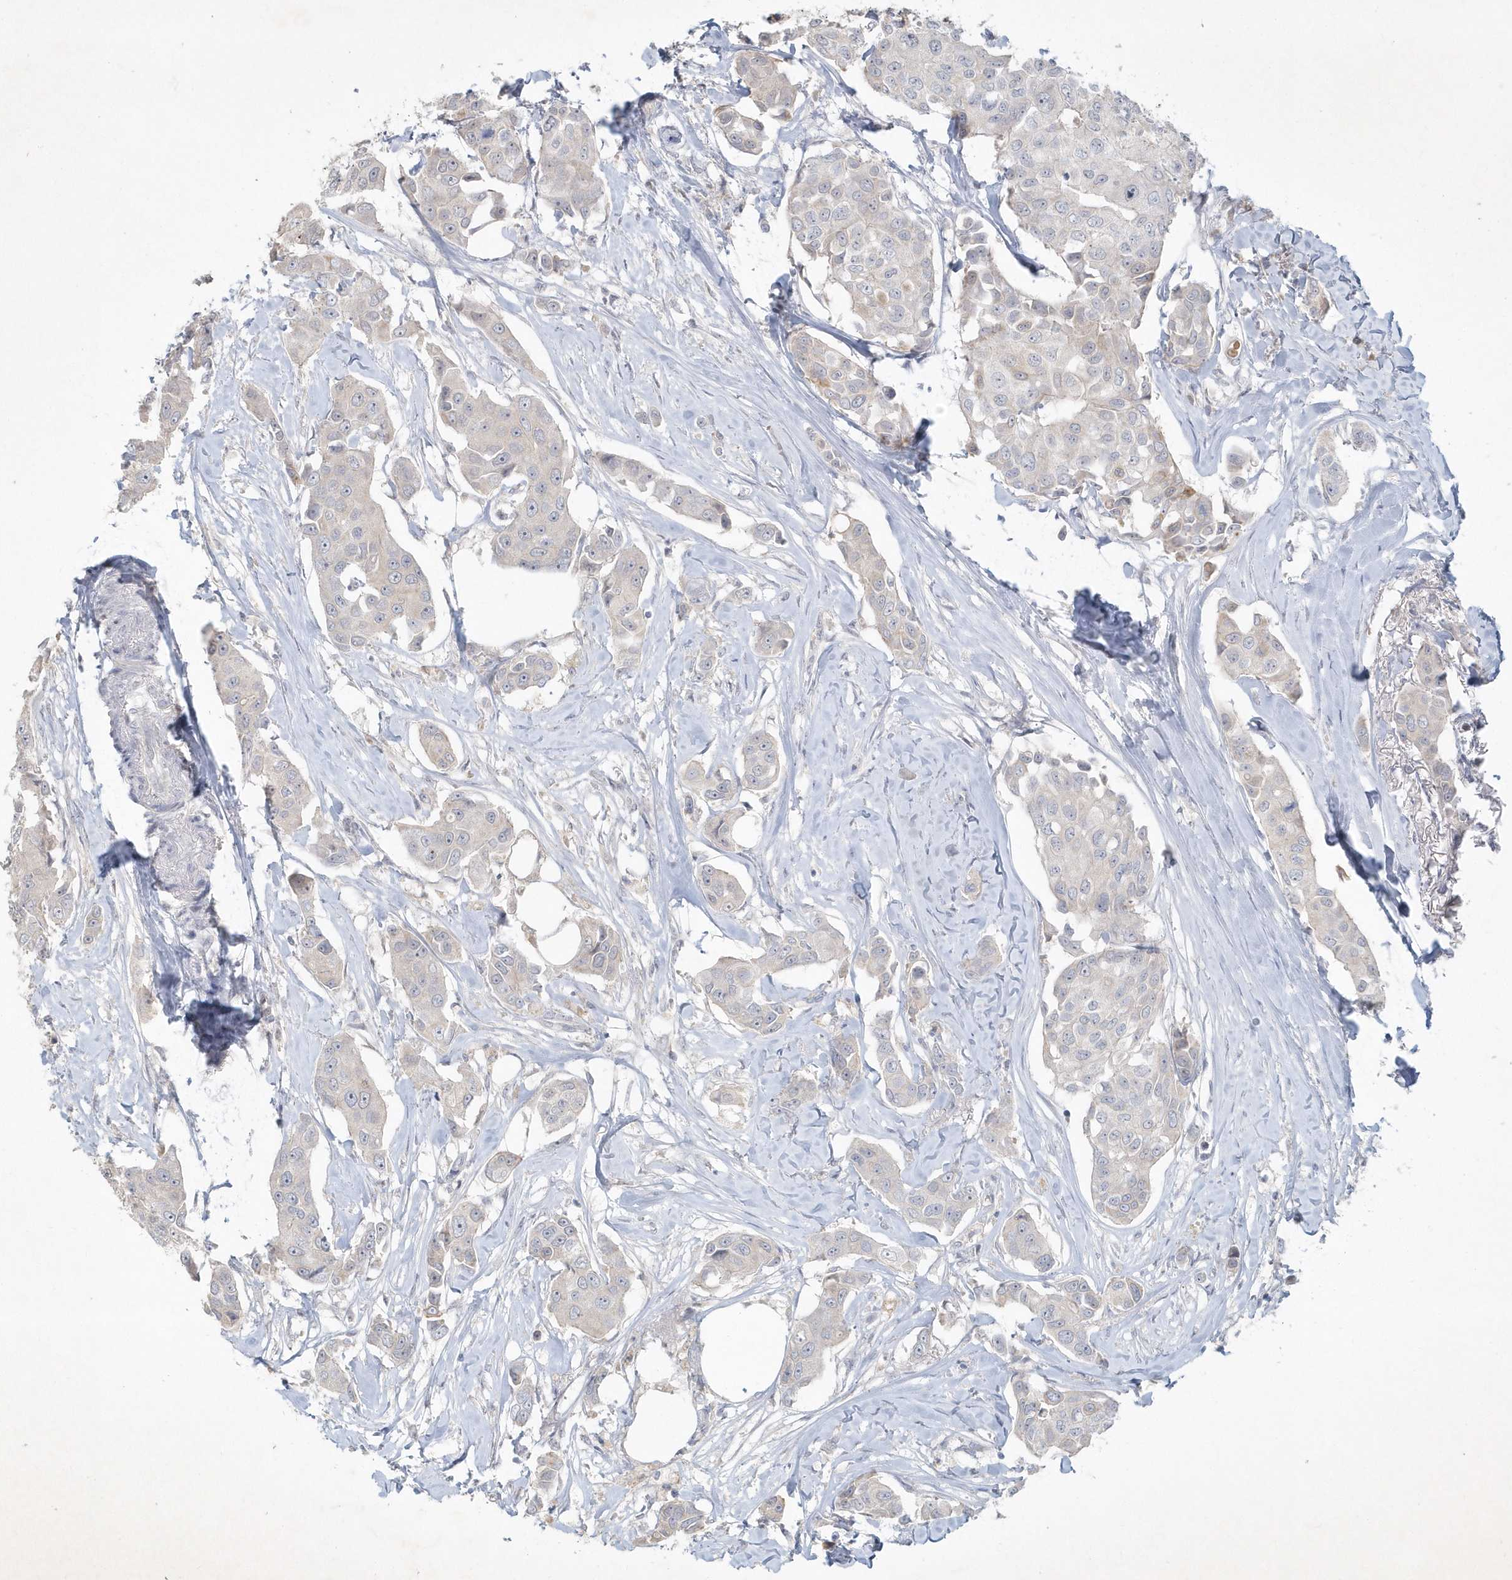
{"staining": {"intensity": "negative", "quantity": "none", "location": "none"}, "tissue": "breast cancer", "cell_type": "Tumor cells", "image_type": "cancer", "snomed": [{"axis": "morphology", "description": "Duct carcinoma"}, {"axis": "topography", "description": "Breast"}], "caption": "Tumor cells show no significant positivity in breast intraductal carcinoma.", "gene": "BOD1", "patient": {"sex": "female", "age": 80}}